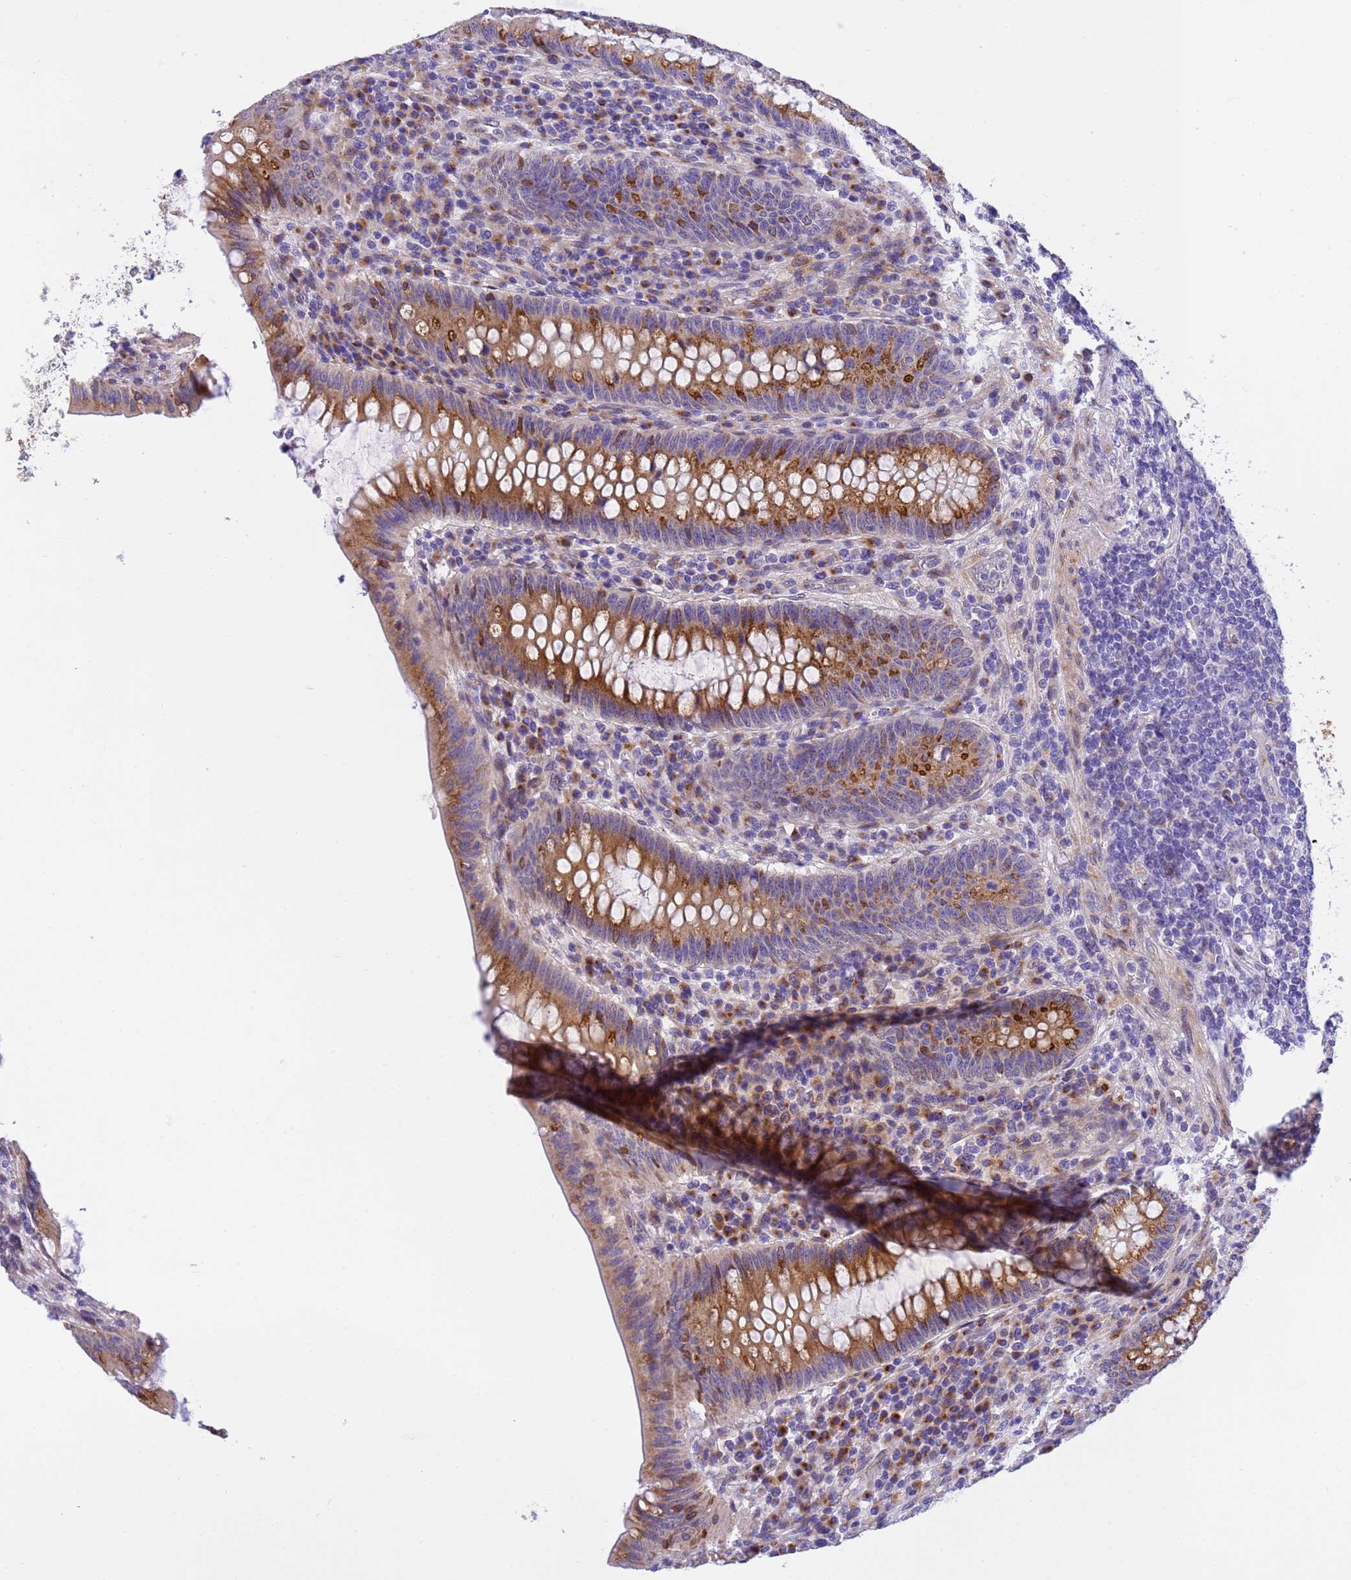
{"staining": {"intensity": "moderate", "quantity": ">75%", "location": "cytoplasmic/membranous"}, "tissue": "appendix", "cell_type": "Glandular cells", "image_type": "normal", "snomed": [{"axis": "morphology", "description": "Normal tissue, NOS"}, {"axis": "topography", "description": "Appendix"}], "caption": "Moderate cytoplasmic/membranous staining for a protein is appreciated in about >75% of glandular cells of normal appendix using immunohistochemistry.", "gene": "RHBDD3", "patient": {"sex": "male", "age": 78}}